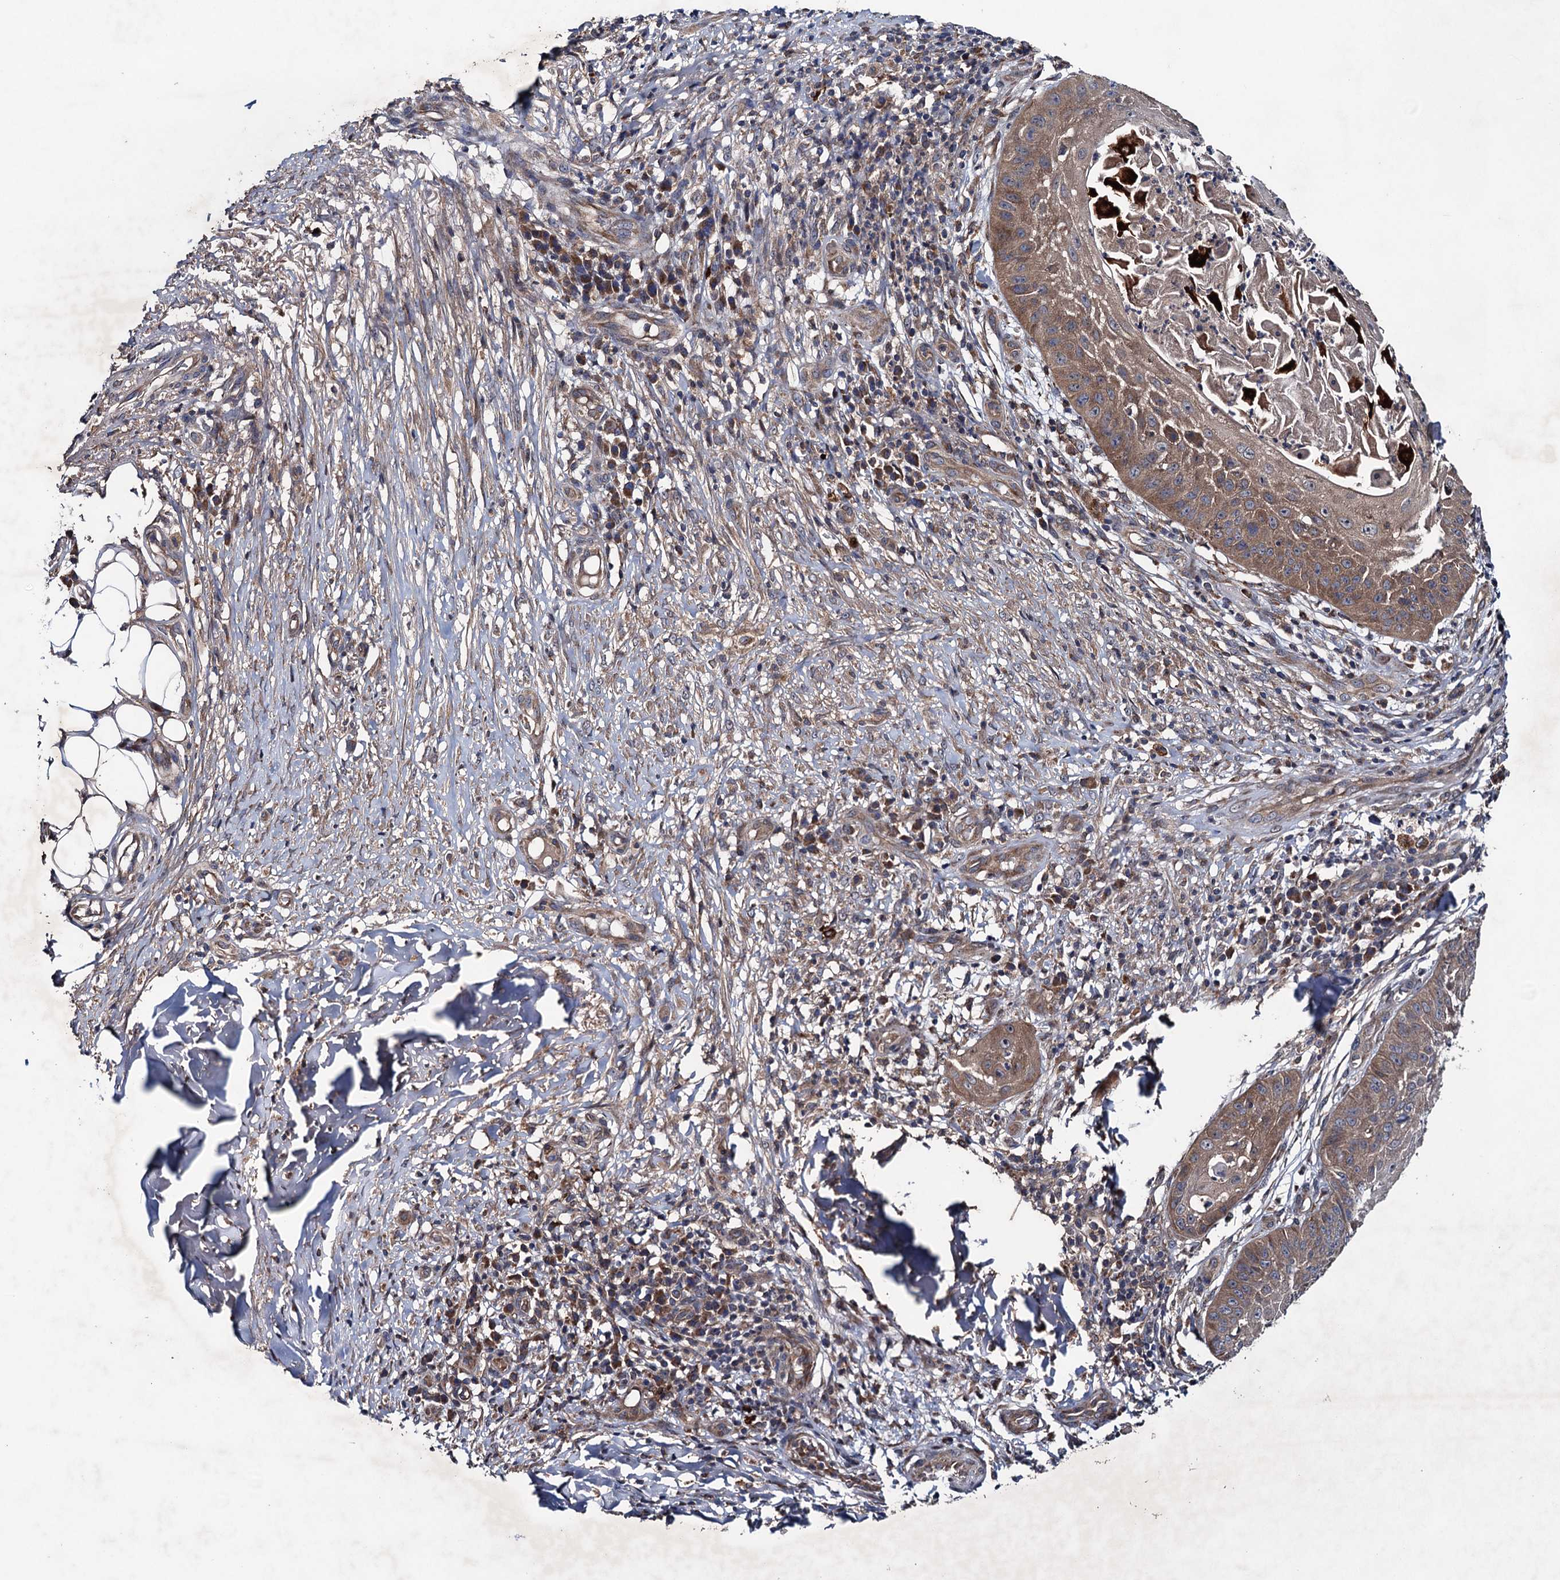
{"staining": {"intensity": "moderate", "quantity": ">75%", "location": "cytoplasmic/membranous"}, "tissue": "skin cancer", "cell_type": "Tumor cells", "image_type": "cancer", "snomed": [{"axis": "morphology", "description": "Squamous cell carcinoma, NOS"}, {"axis": "topography", "description": "Skin"}], "caption": "Protein staining shows moderate cytoplasmic/membranous positivity in about >75% of tumor cells in squamous cell carcinoma (skin). (IHC, brightfield microscopy, high magnification).", "gene": "BLTP3B", "patient": {"sex": "male", "age": 70}}